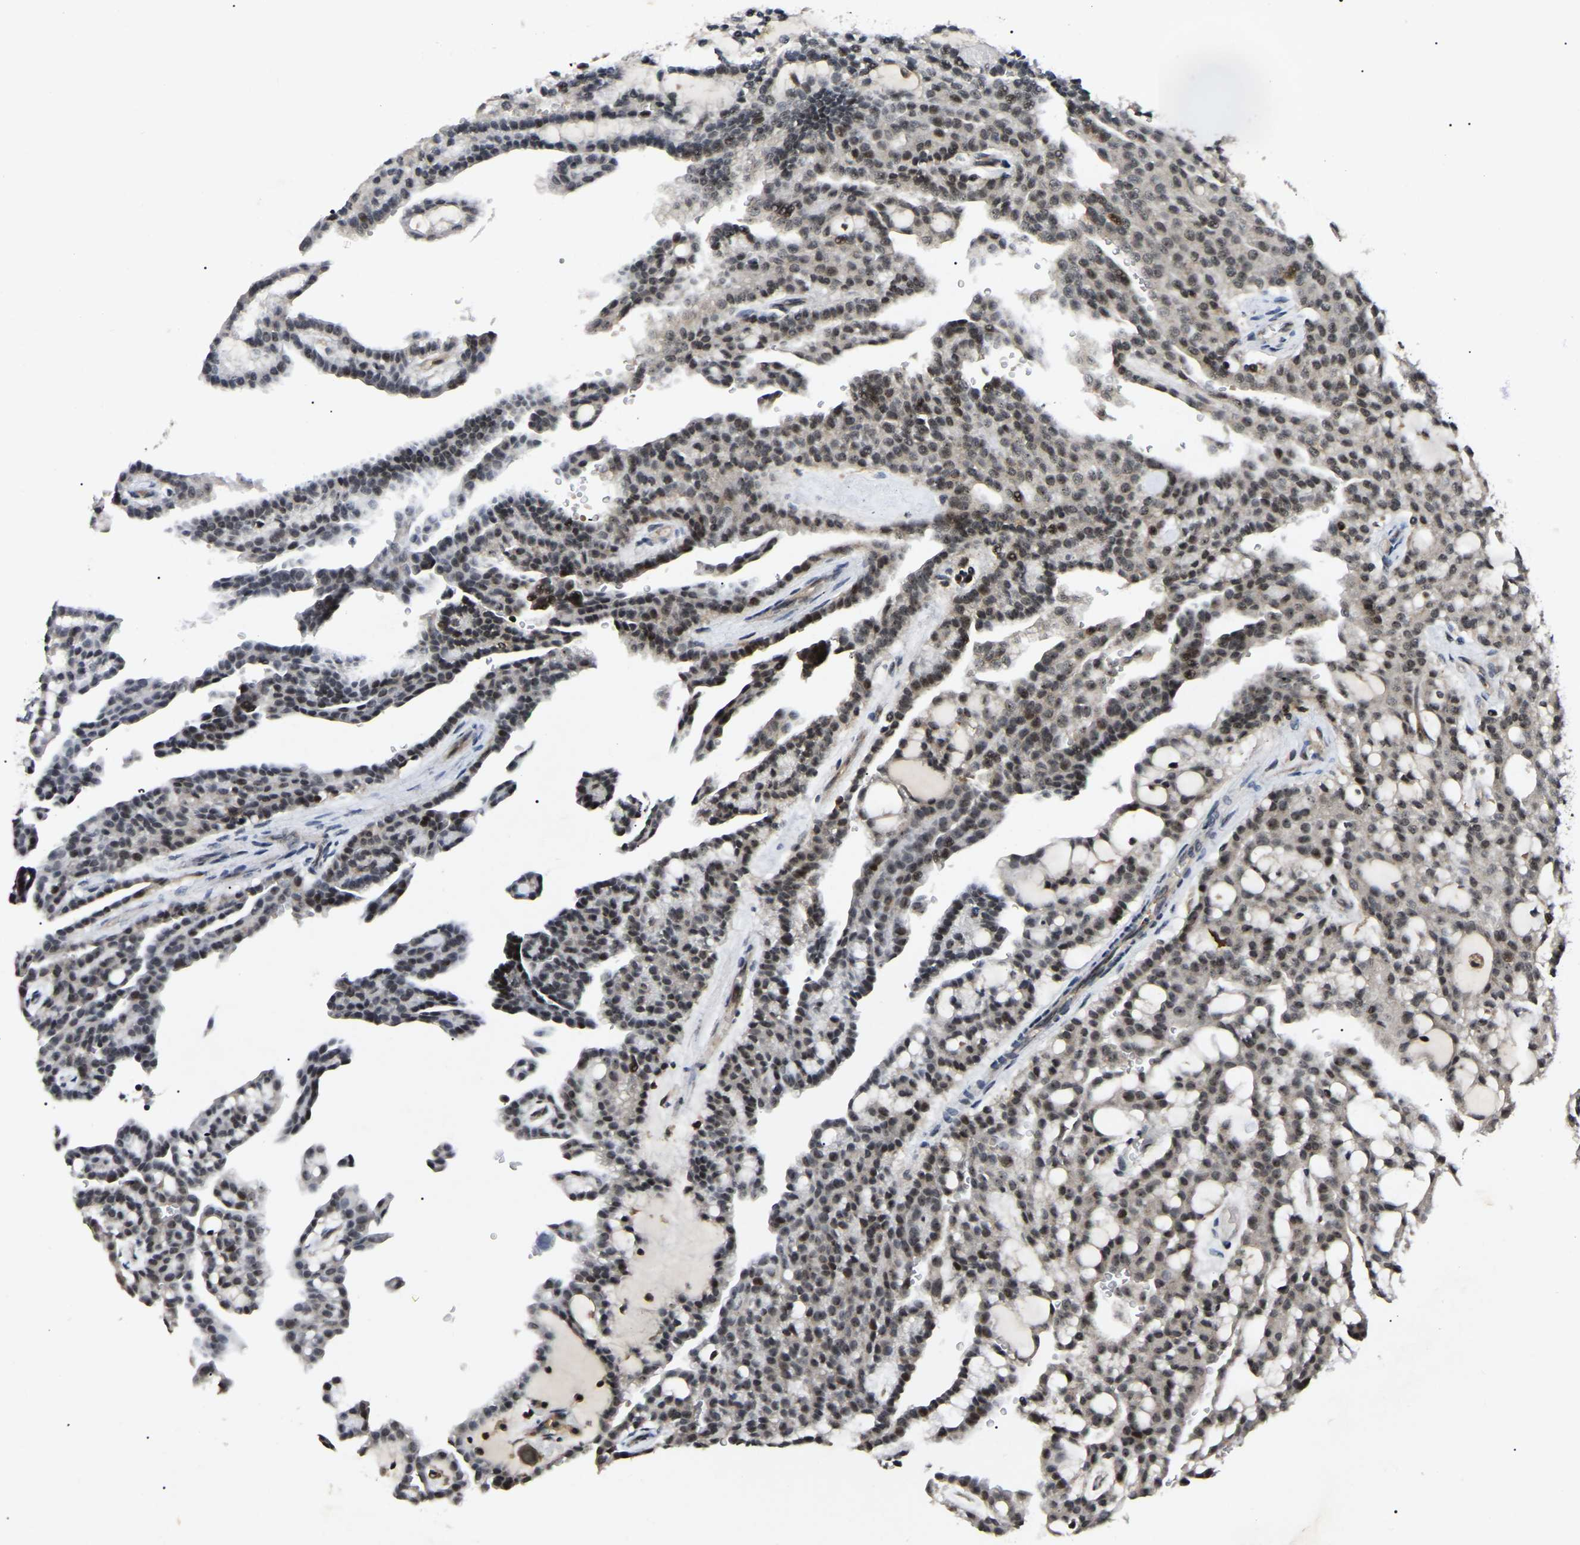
{"staining": {"intensity": "moderate", "quantity": "<25%", "location": "nuclear"}, "tissue": "renal cancer", "cell_type": "Tumor cells", "image_type": "cancer", "snomed": [{"axis": "morphology", "description": "Adenocarcinoma, NOS"}, {"axis": "topography", "description": "Kidney"}], "caption": "Protein staining of renal cancer (adenocarcinoma) tissue reveals moderate nuclear expression in about <25% of tumor cells. The staining was performed using DAB to visualize the protein expression in brown, while the nuclei were stained in blue with hematoxylin (Magnification: 20x).", "gene": "RBM28", "patient": {"sex": "male", "age": 63}}